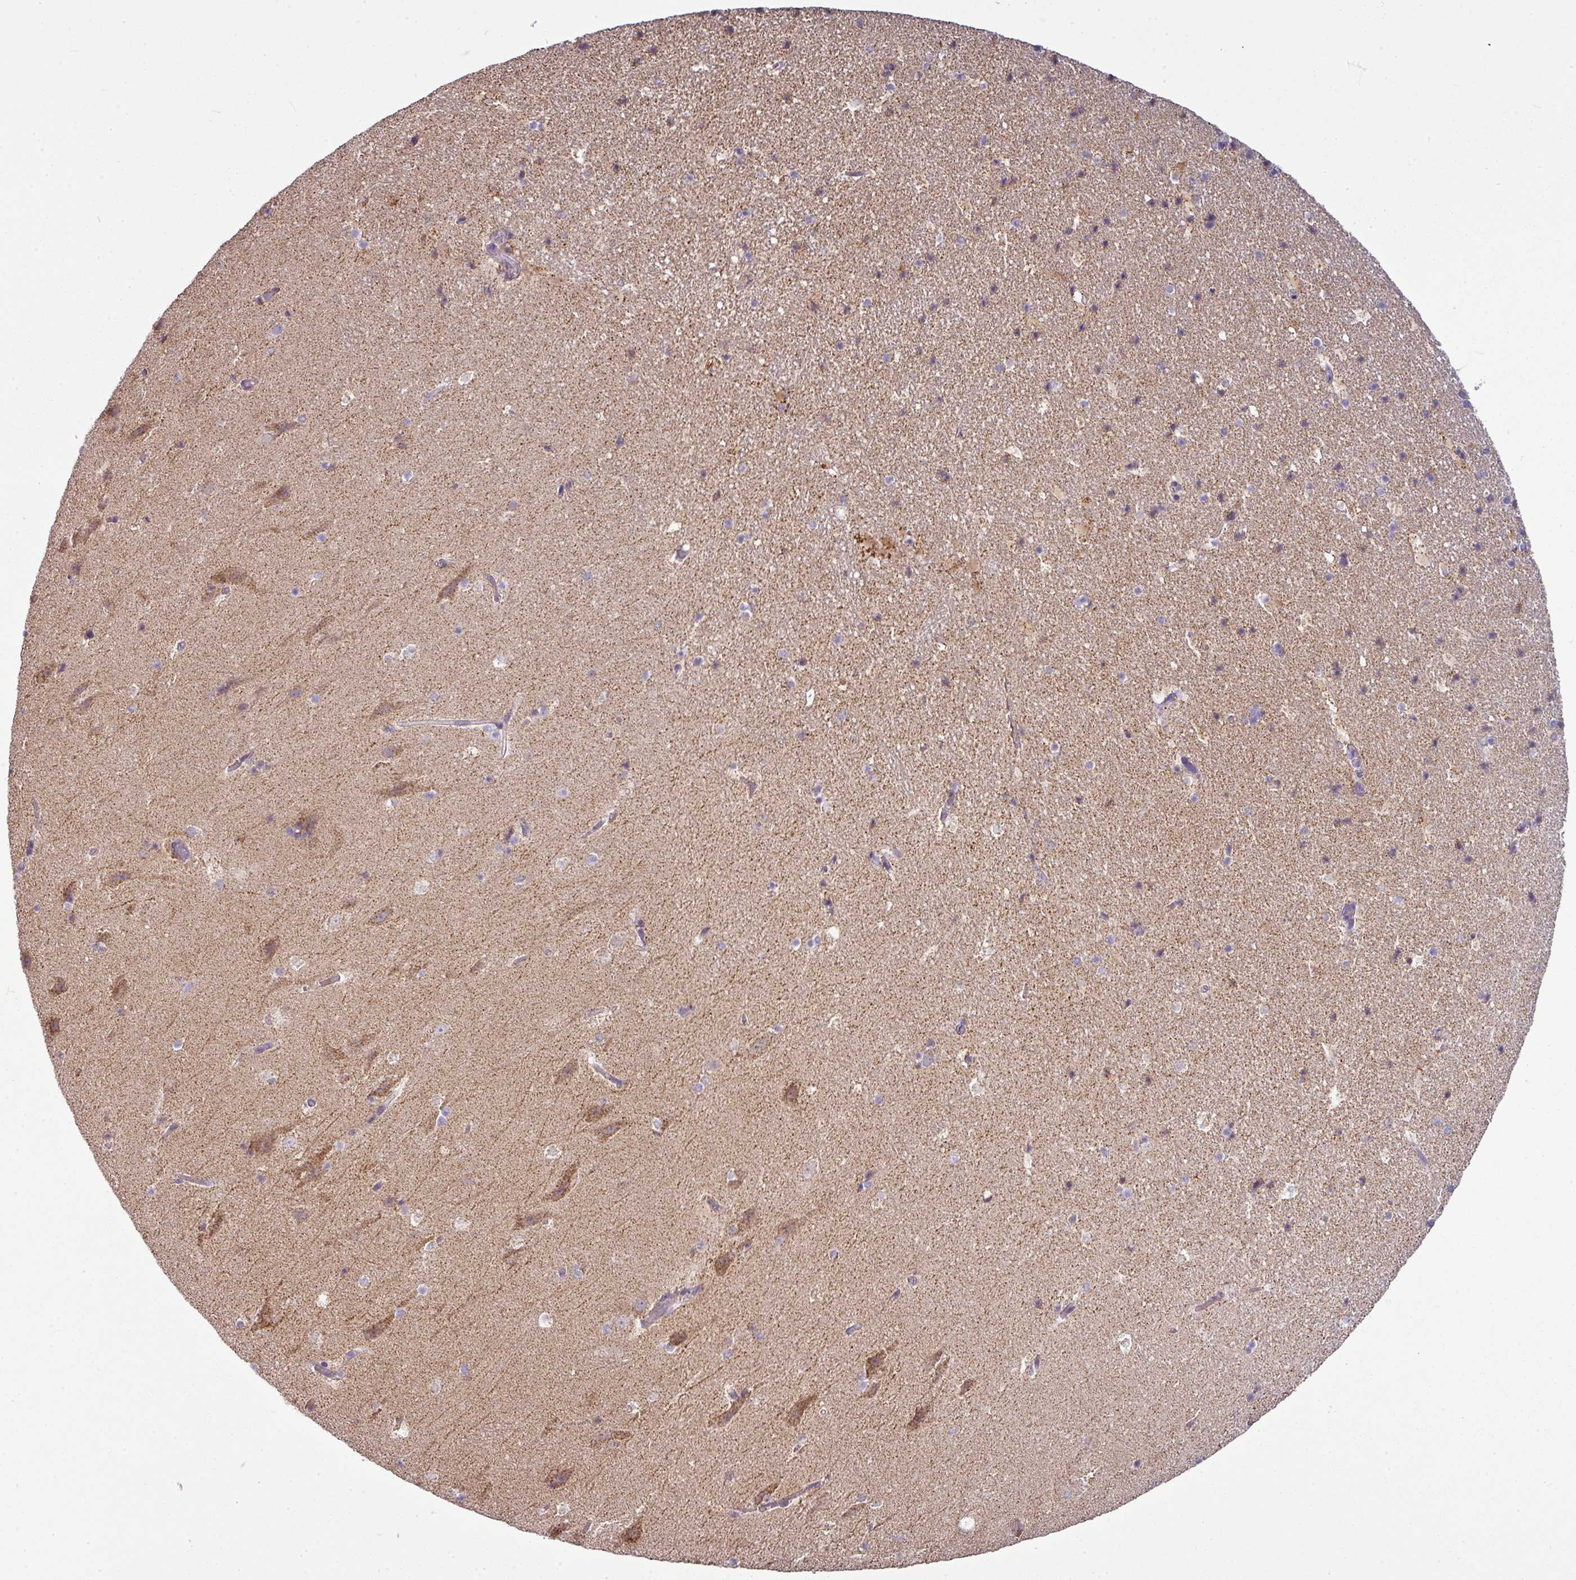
{"staining": {"intensity": "moderate", "quantity": "<25%", "location": "cytoplasmic/membranous"}, "tissue": "hippocampus", "cell_type": "Glial cells", "image_type": "normal", "snomed": [{"axis": "morphology", "description": "Normal tissue, NOS"}, {"axis": "topography", "description": "Hippocampus"}], "caption": "Immunohistochemical staining of unremarkable hippocampus exhibits moderate cytoplasmic/membranous protein expression in about <25% of glial cells. The staining was performed using DAB, with brown indicating positive protein expression. Nuclei are stained blue with hematoxylin.", "gene": "GAN", "patient": {"sex": "male", "age": 37}}